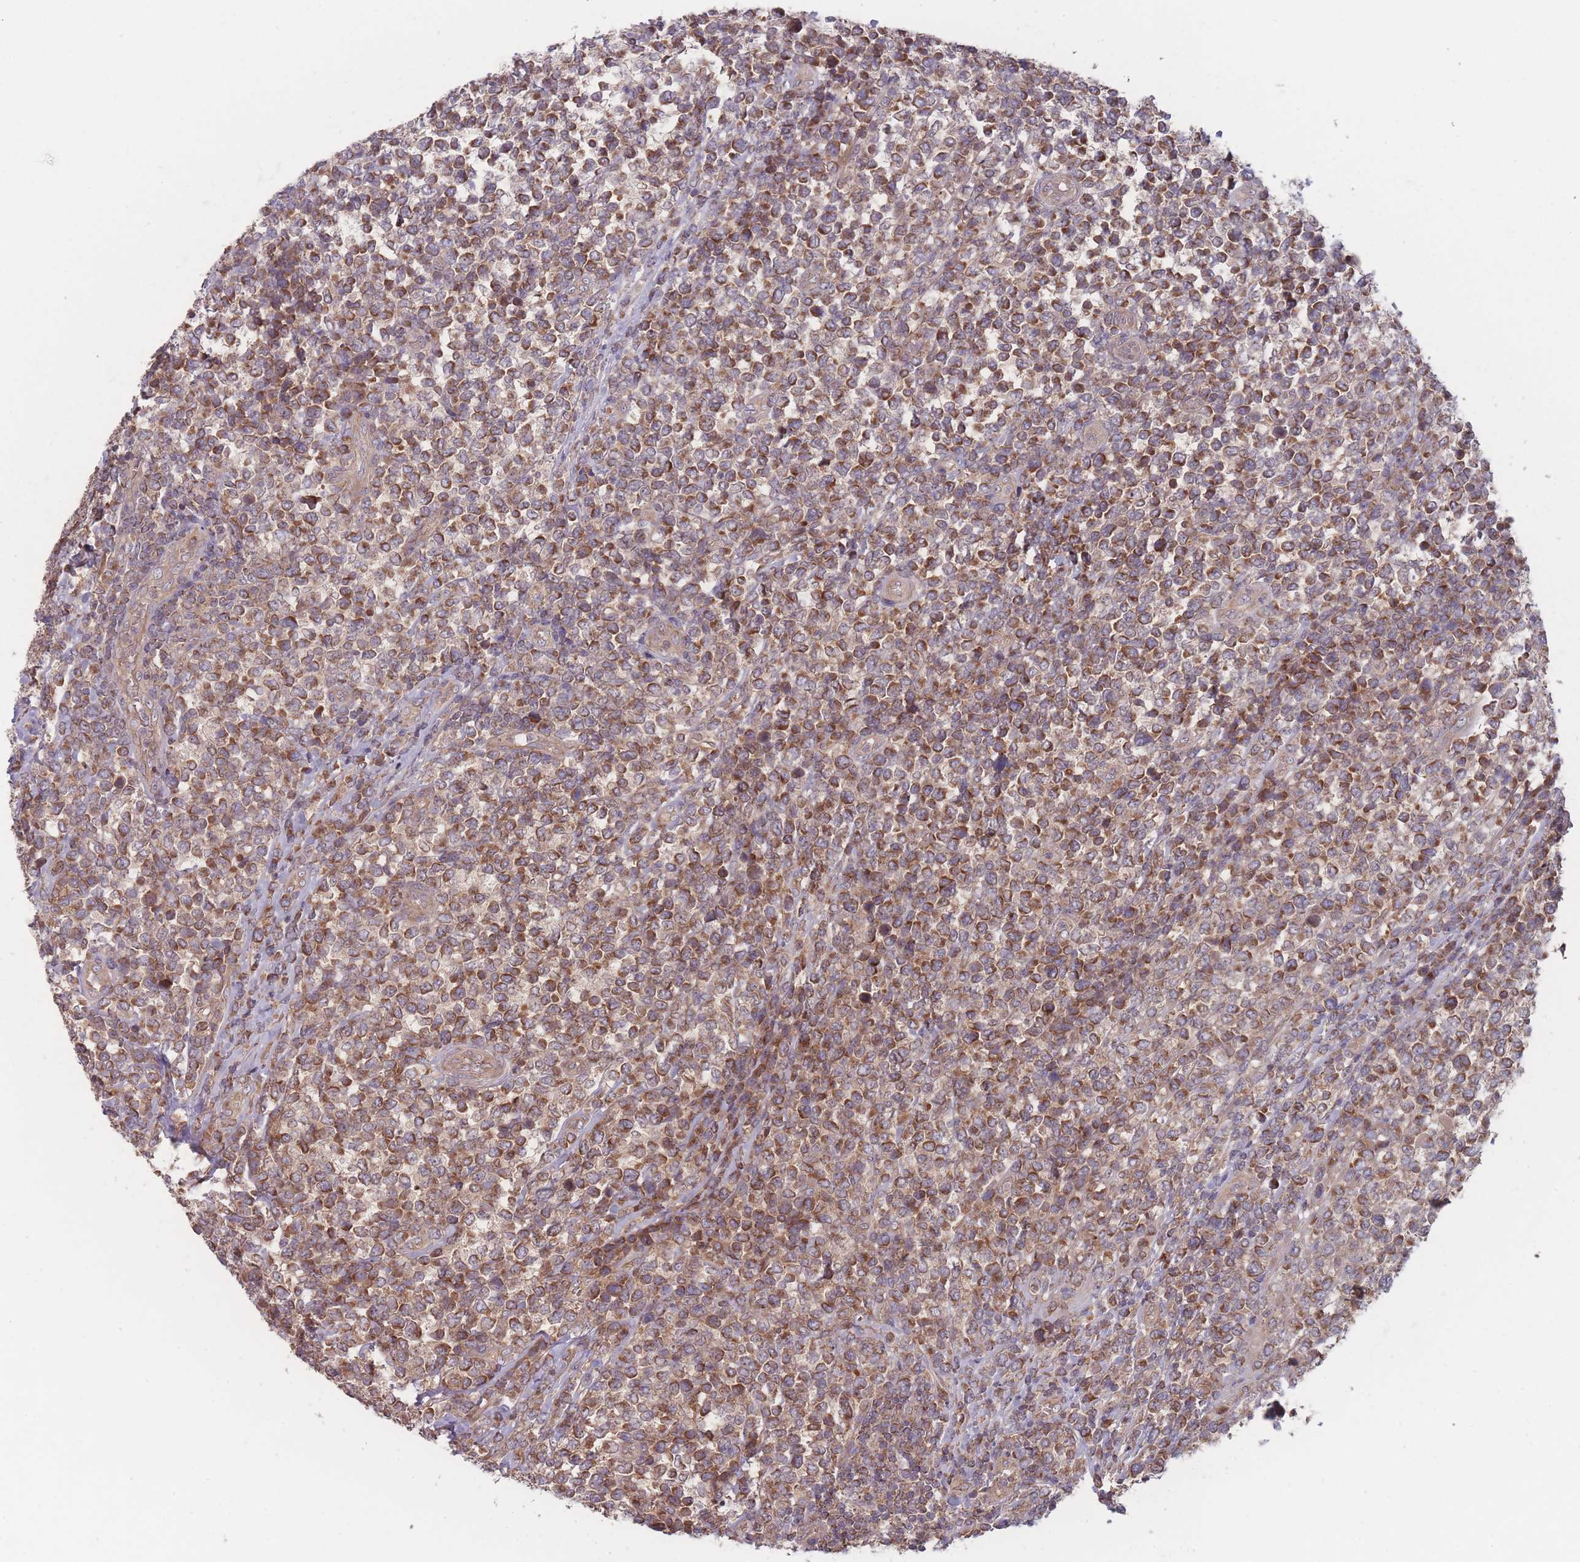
{"staining": {"intensity": "moderate", "quantity": ">75%", "location": "cytoplasmic/membranous"}, "tissue": "lymphoma", "cell_type": "Tumor cells", "image_type": "cancer", "snomed": [{"axis": "morphology", "description": "Malignant lymphoma, non-Hodgkin's type, High grade"}, {"axis": "topography", "description": "Soft tissue"}], "caption": "A photomicrograph of lymphoma stained for a protein exhibits moderate cytoplasmic/membranous brown staining in tumor cells.", "gene": "ATP5MG", "patient": {"sex": "female", "age": 56}}